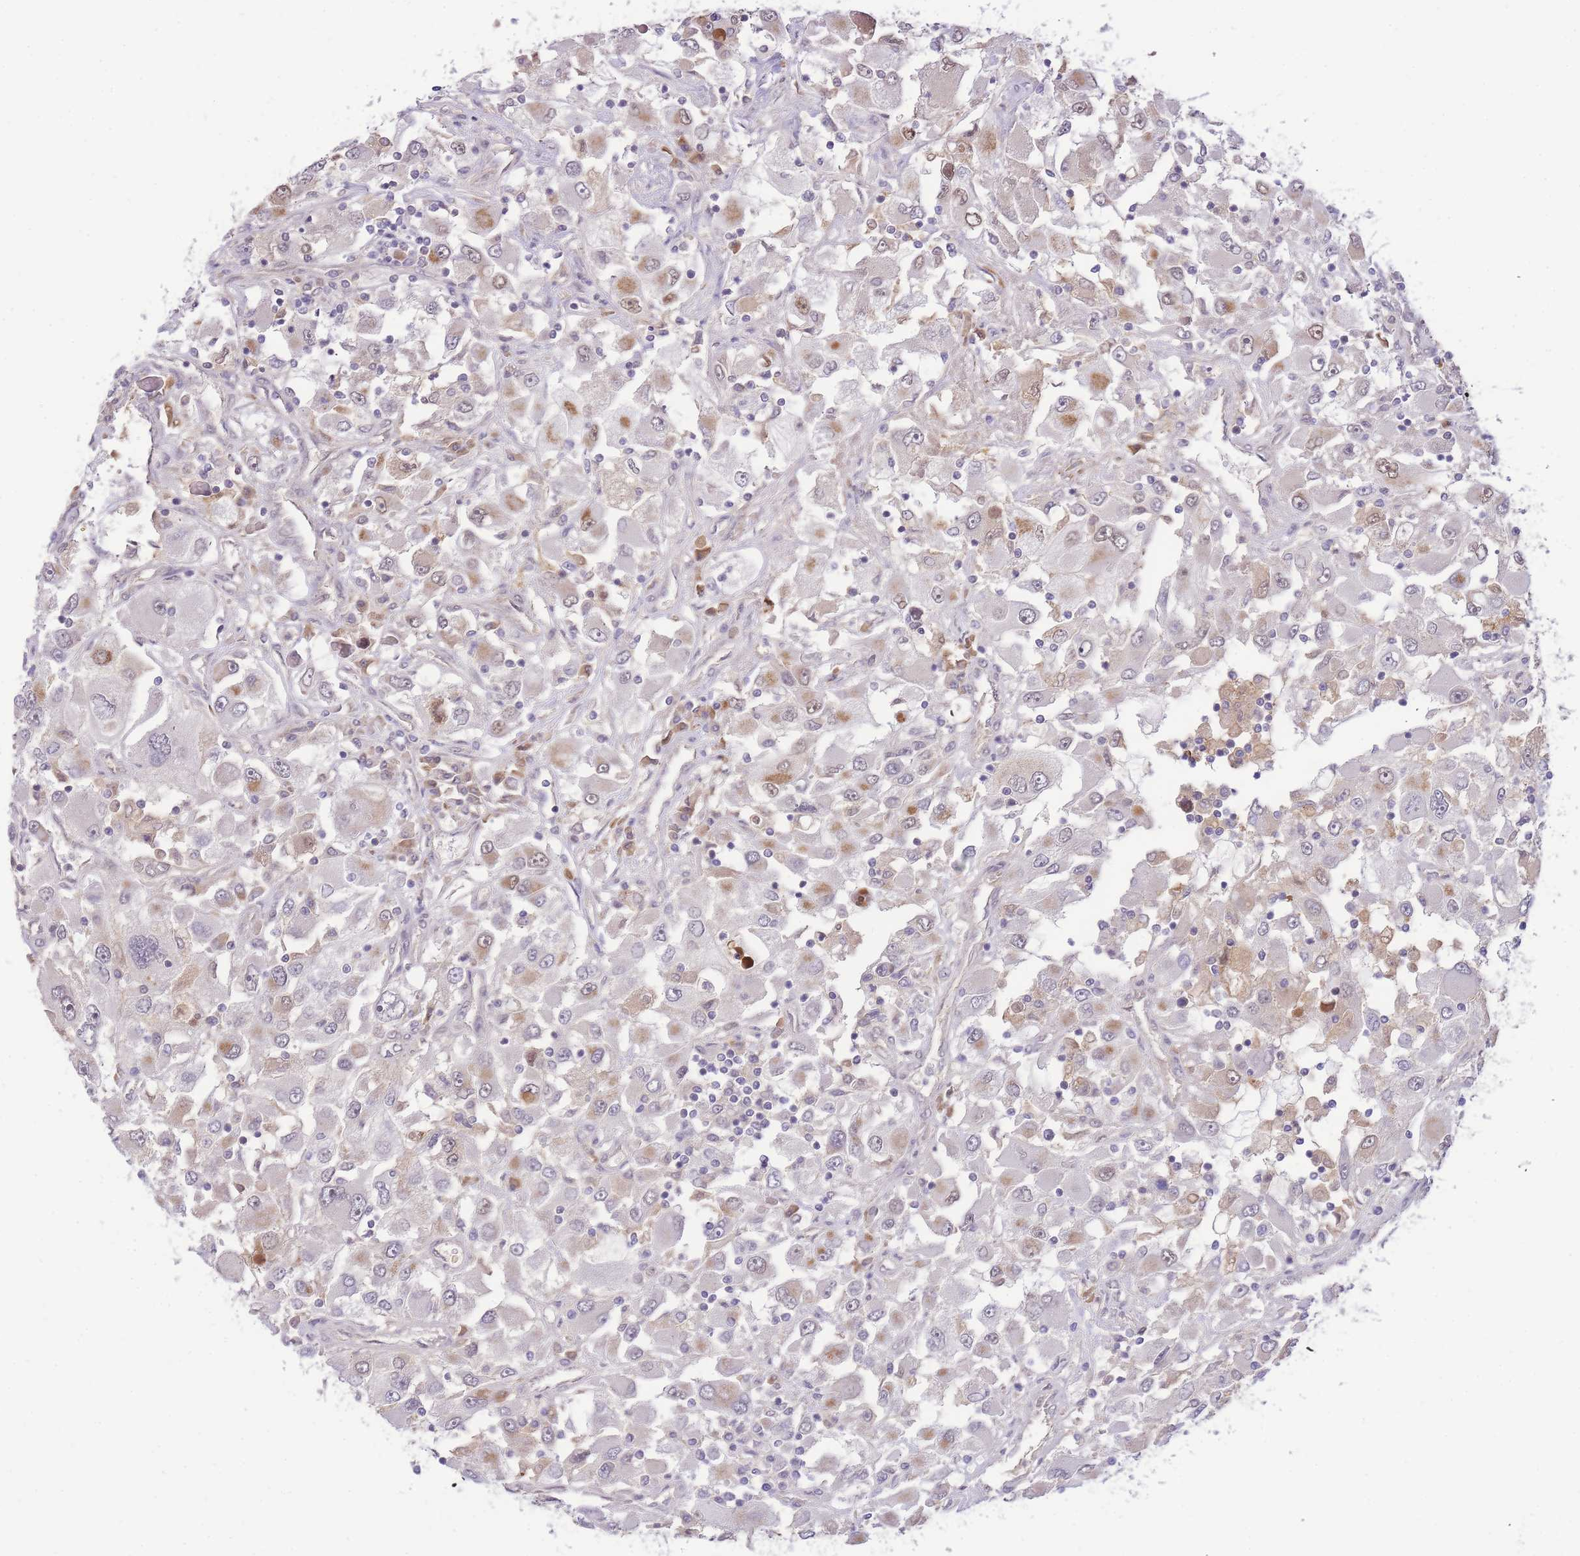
{"staining": {"intensity": "moderate", "quantity": "<25%", "location": "cytoplasmic/membranous,nuclear"}, "tissue": "renal cancer", "cell_type": "Tumor cells", "image_type": "cancer", "snomed": [{"axis": "morphology", "description": "Adenocarcinoma, NOS"}, {"axis": "topography", "description": "Kidney"}], "caption": "DAB (3,3'-diaminobenzidine) immunohistochemical staining of renal cancer (adenocarcinoma) exhibits moderate cytoplasmic/membranous and nuclear protein positivity in about <25% of tumor cells.", "gene": "PUS10", "patient": {"sex": "female", "age": 52}}